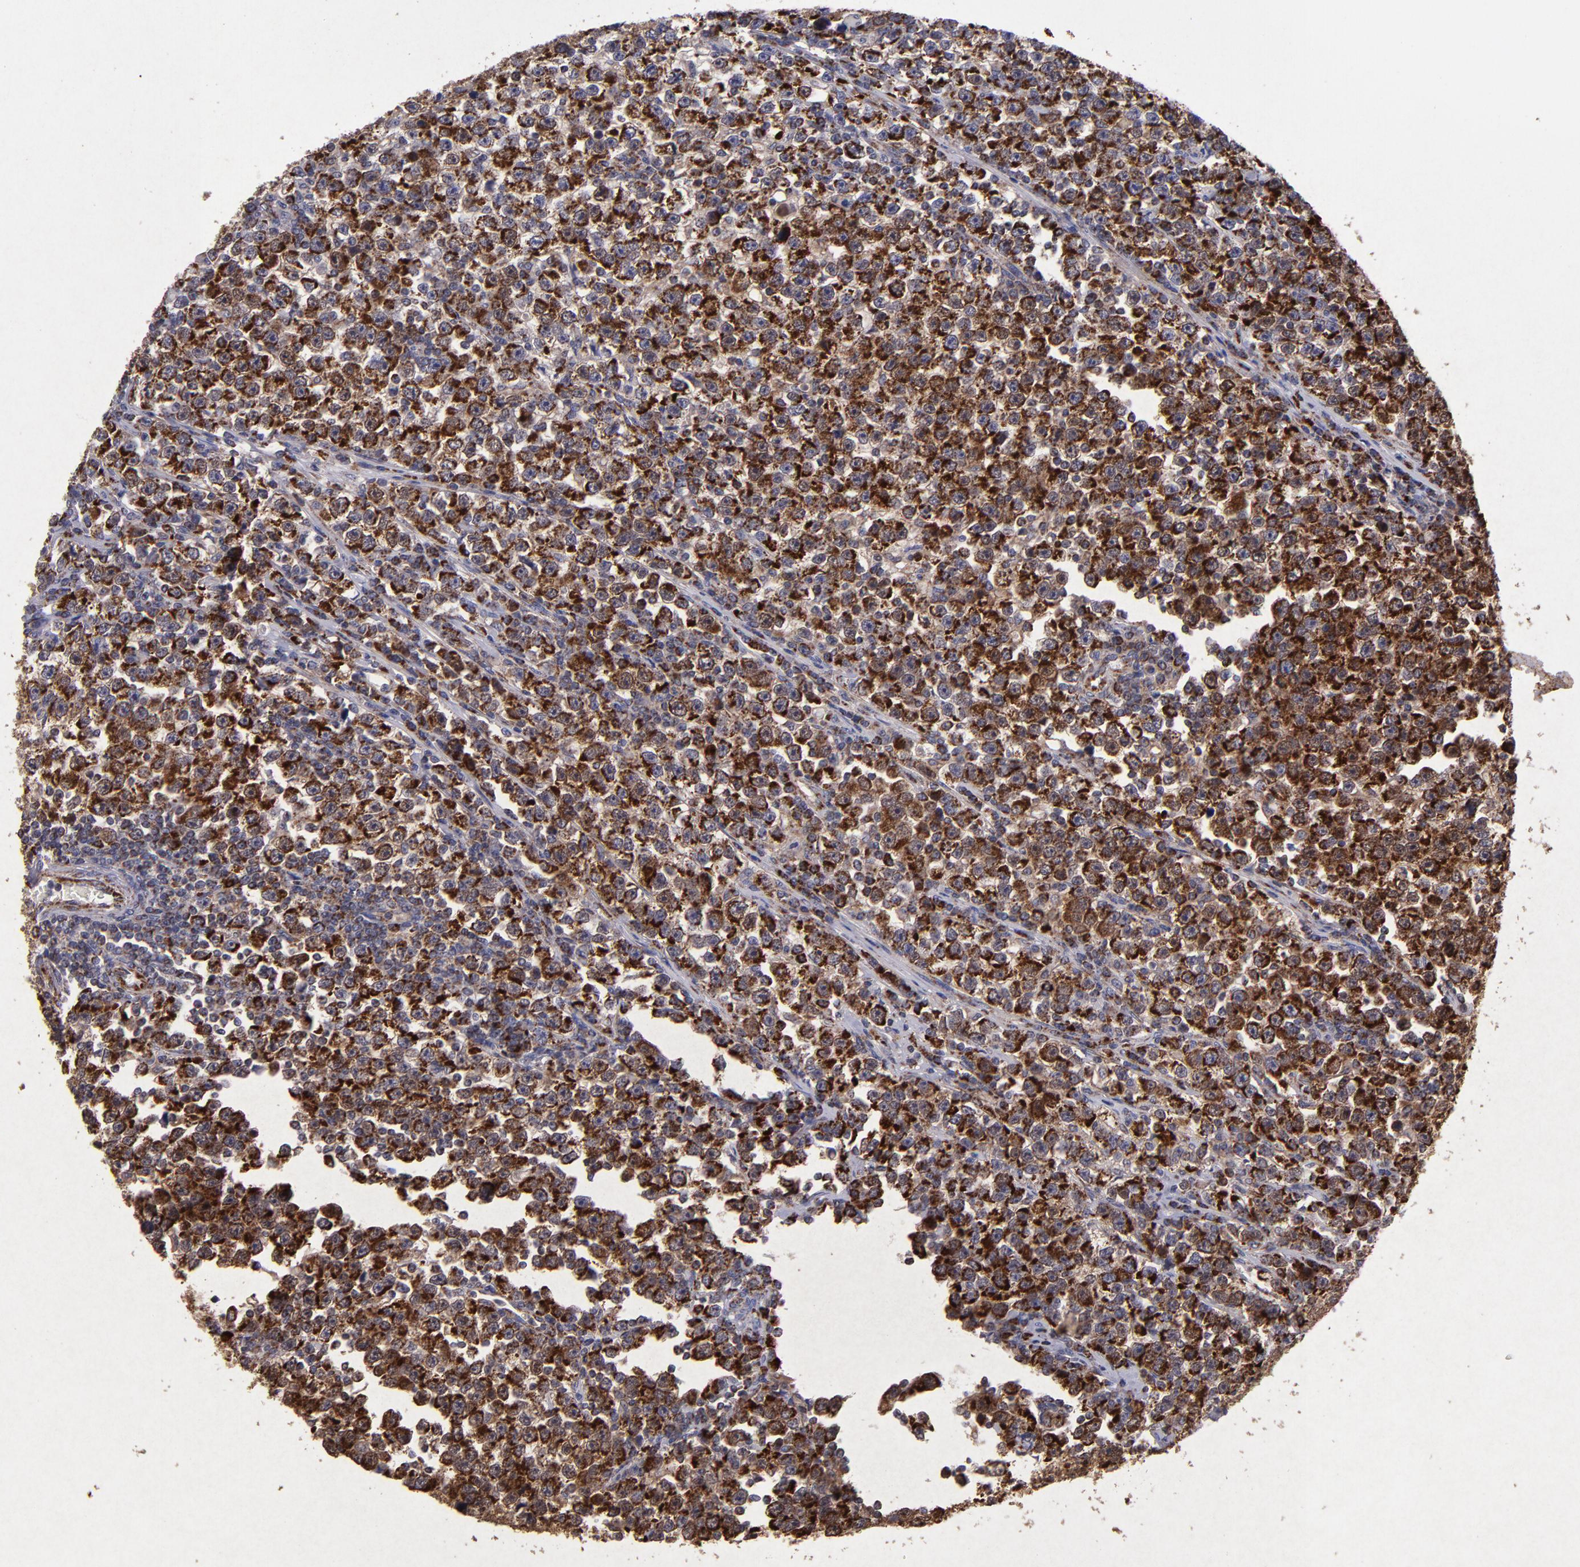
{"staining": {"intensity": "strong", "quantity": ">75%", "location": "cytoplasmic/membranous"}, "tissue": "testis cancer", "cell_type": "Tumor cells", "image_type": "cancer", "snomed": [{"axis": "morphology", "description": "Seminoma, NOS"}, {"axis": "topography", "description": "Testis"}], "caption": "Strong cytoplasmic/membranous expression is present in approximately >75% of tumor cells in seminoma (testis).", "gene": "TIMM9", "patient": {"sex": "male", "age": 43}}